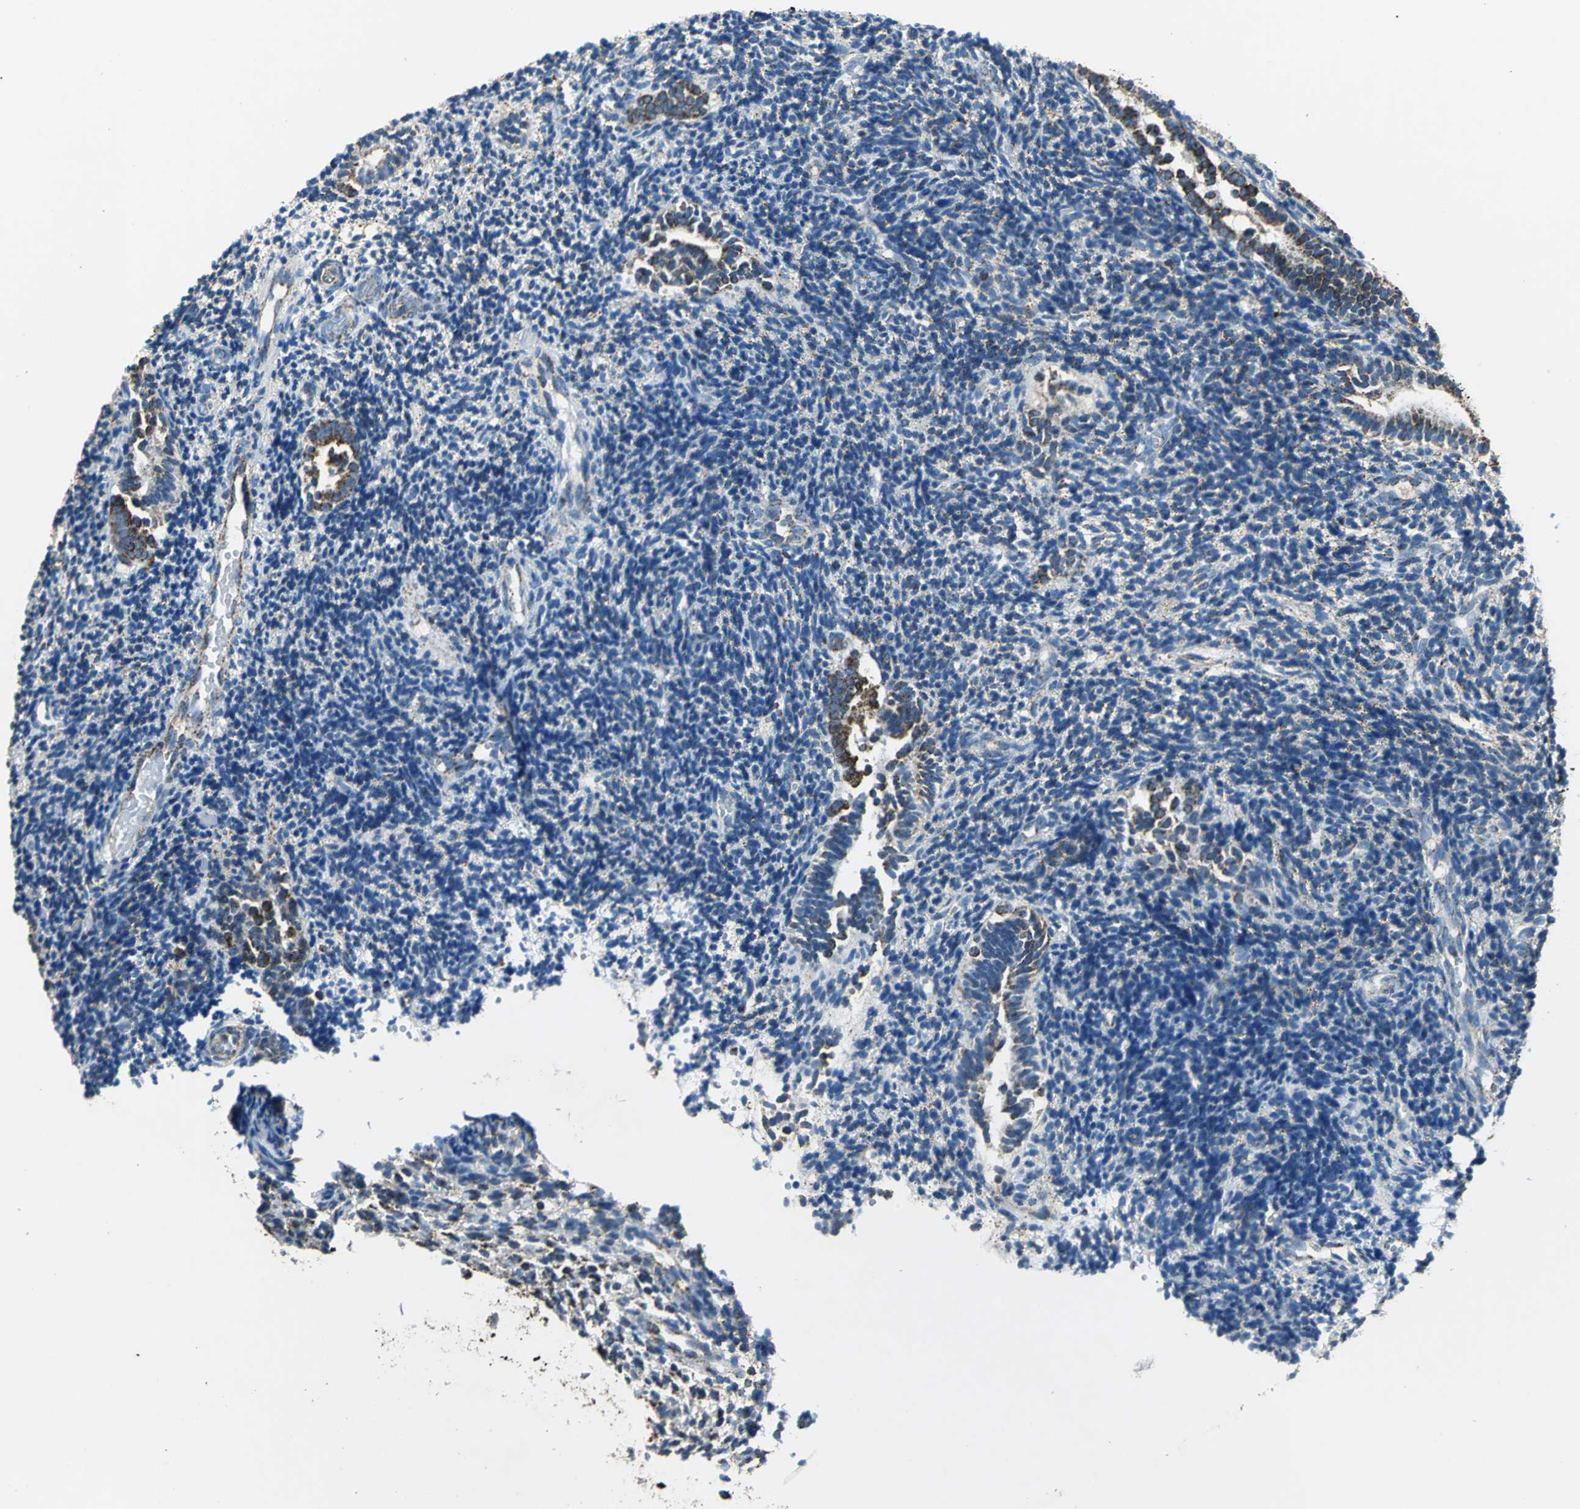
{"staining": {"intensity": "weak", "quantity": "25%-75%", "location": "cytoplasmic/membranous"}, "tissue": "endometrium", "cell_type": "Cells in endometrial stroma", "image_type": "normal", "snomed": [{"axis": "morphology", "description": "Normal tissue, NOS"}, {"axis": "topography", "description": "Uterus"}, {"axis": "topography", "description": "Endometrium"}], "caption": "Cells in endometrial stroma demonstrate low levels of weak cytoplasmic/membranous positivity in about 25%-75% of cells in benign endometrium. Nuclei are stained in blue.", "gene": "ECH1", "patient": {"sex": "female", "age": 33}}